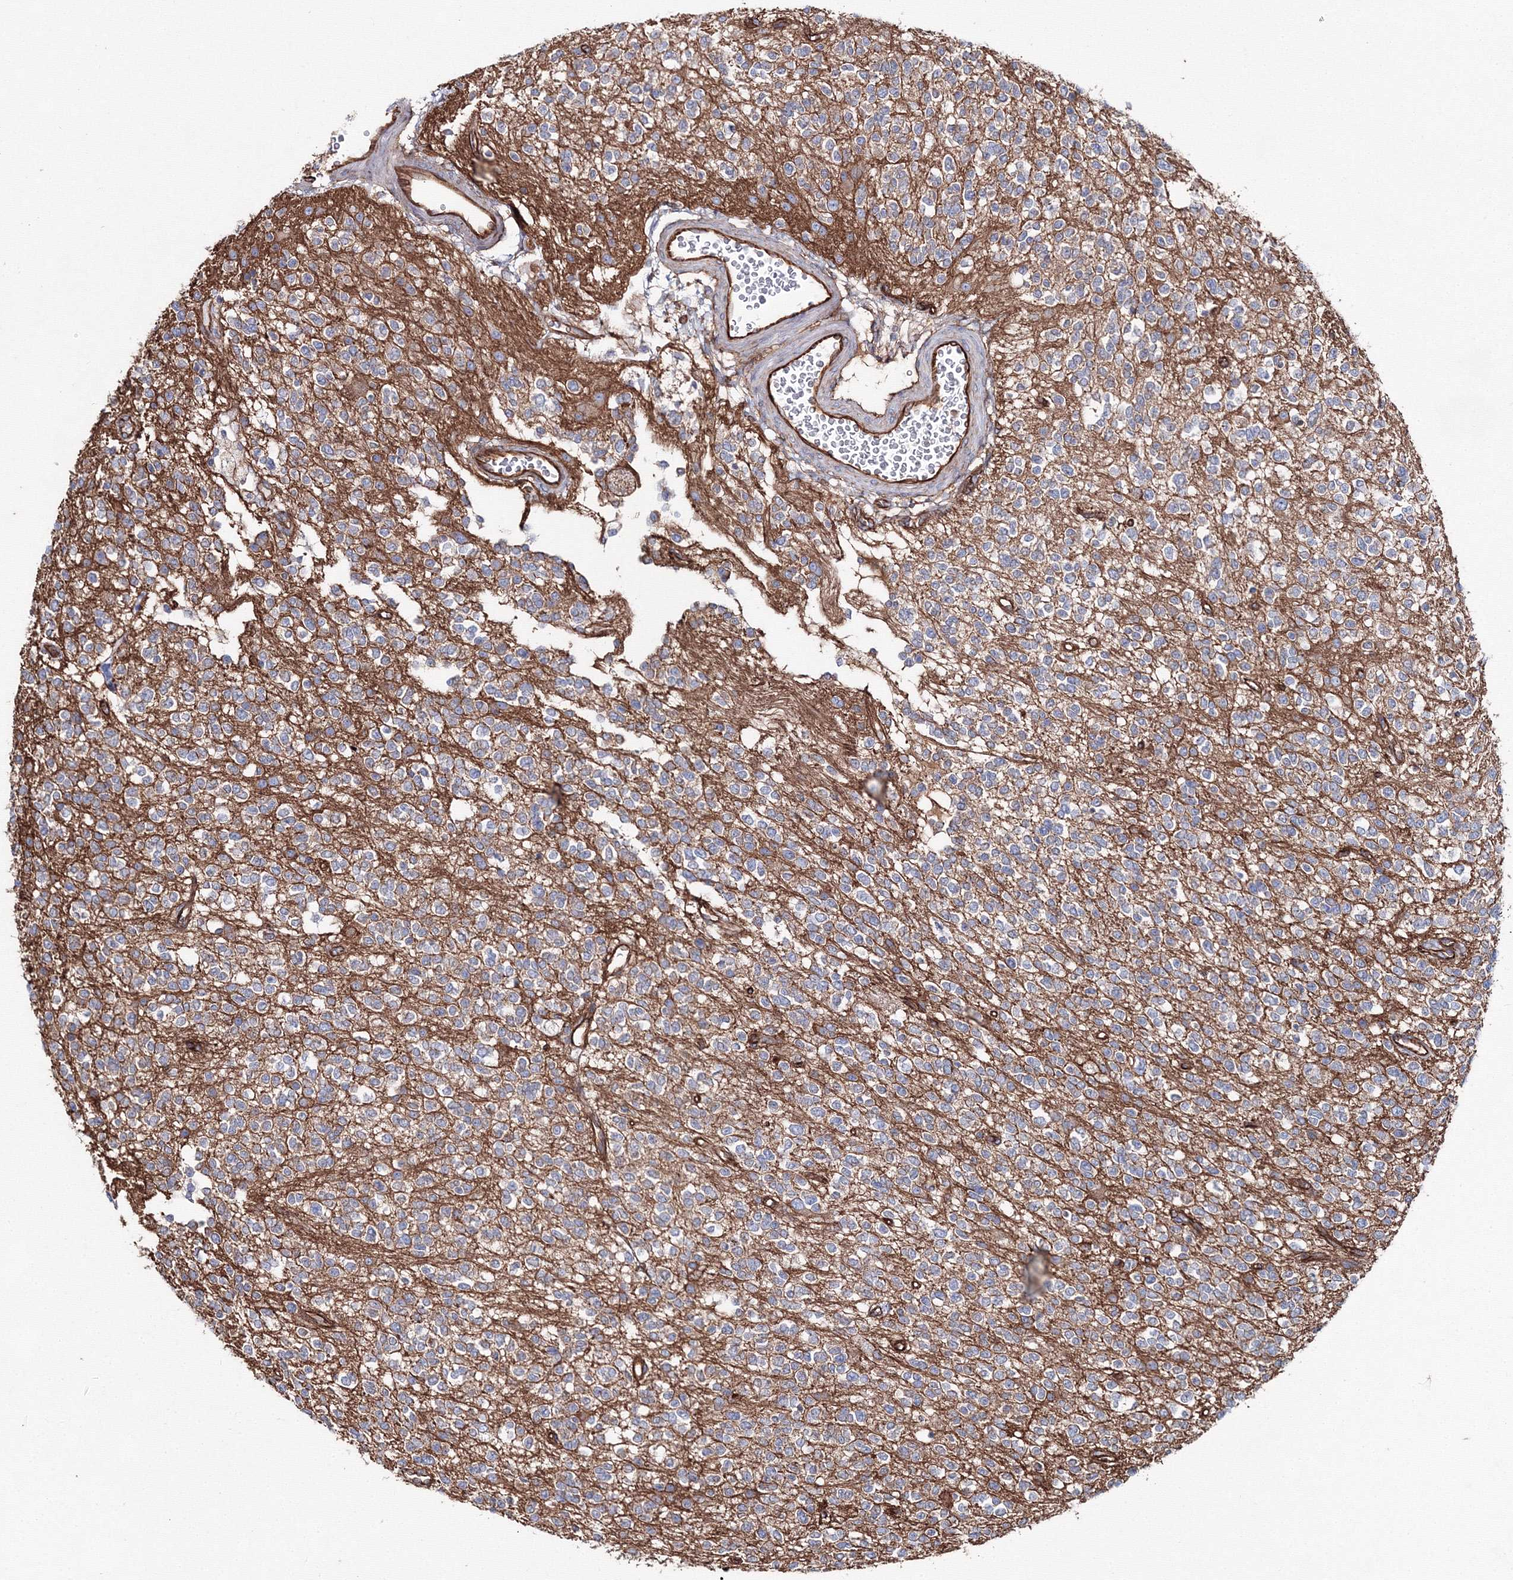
{"staining": {"intensity": "weak", "quantity": "<25%", "location": "cytoplasmic/membranous"}, "tissue": "glioma", "cell_type": "Tumor cells", "image_type": "cancer", "snomed": [{"axis": "morphology", "description": "Glioma, malignant, High grade"}, {"axis": "topography", "description": "Brain"}], "caption": "Image shows no significant protein staining in tumor cells of high-grade glioma (malignant).", "gene": "ANKRD37", "patient": {"sex": "male", "age": 34}}